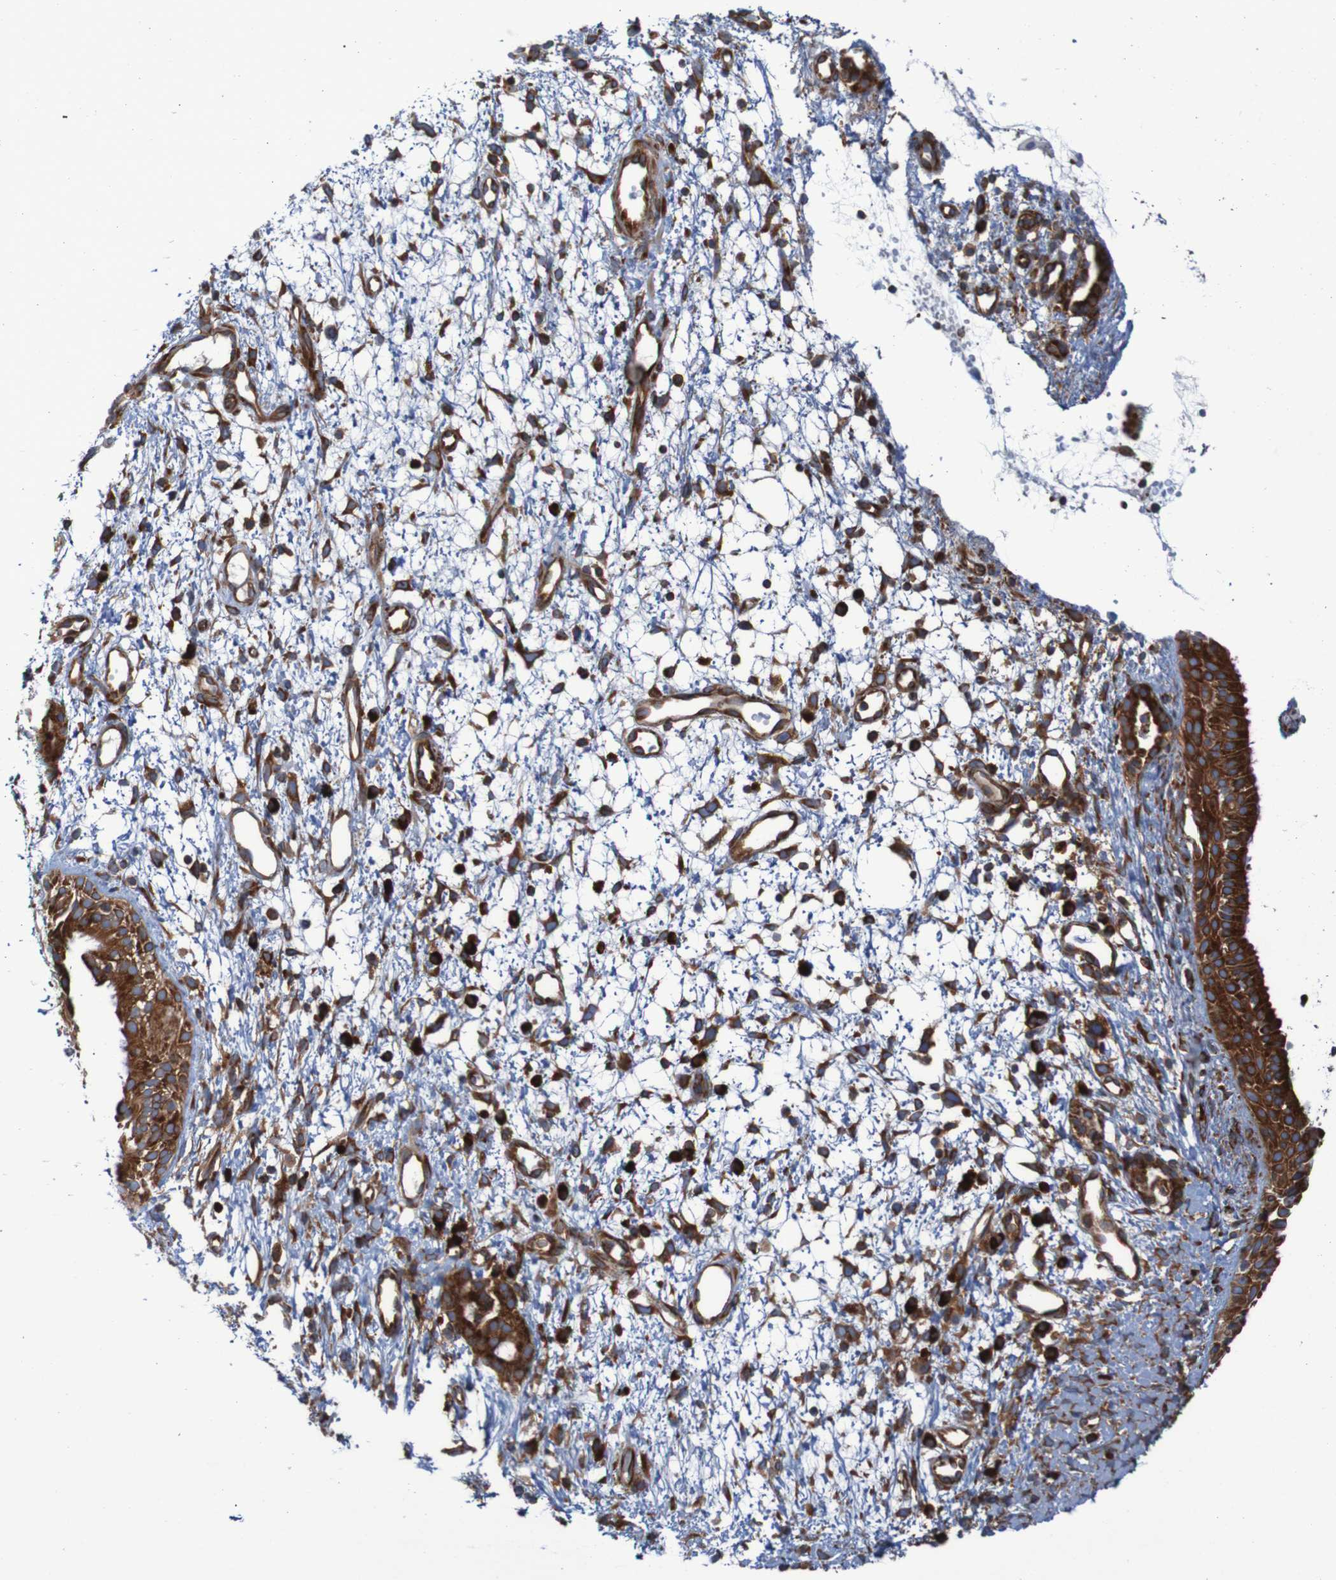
{"staining": {"intensity": "strong", "quantity": ">75%", "location": "cytoplasmic/membranous"}, "tissue": "nasopharynx", "cell_type": "Respiratory epithelial cells", "image_type": "normal", "snomed": [{"axis": "morphology", "description": "Normal tissue, NOS"}, {"axis": "topography", "description": "Nasopharynx"}], "caption": "An immunohistochemistry (IHC) micrograph of normal tissue is shown. Protein staining in brown highlights strong cytoplasmic/membranous positivity in nasopharynx within respiratory epithelial cells. (DAB (3,3'-diaminobenzidine) IHC, brown staining for protein, blue staining for nuclei).", "gene": "RPL10", "patient": {"sex": "male", "age": 22}}